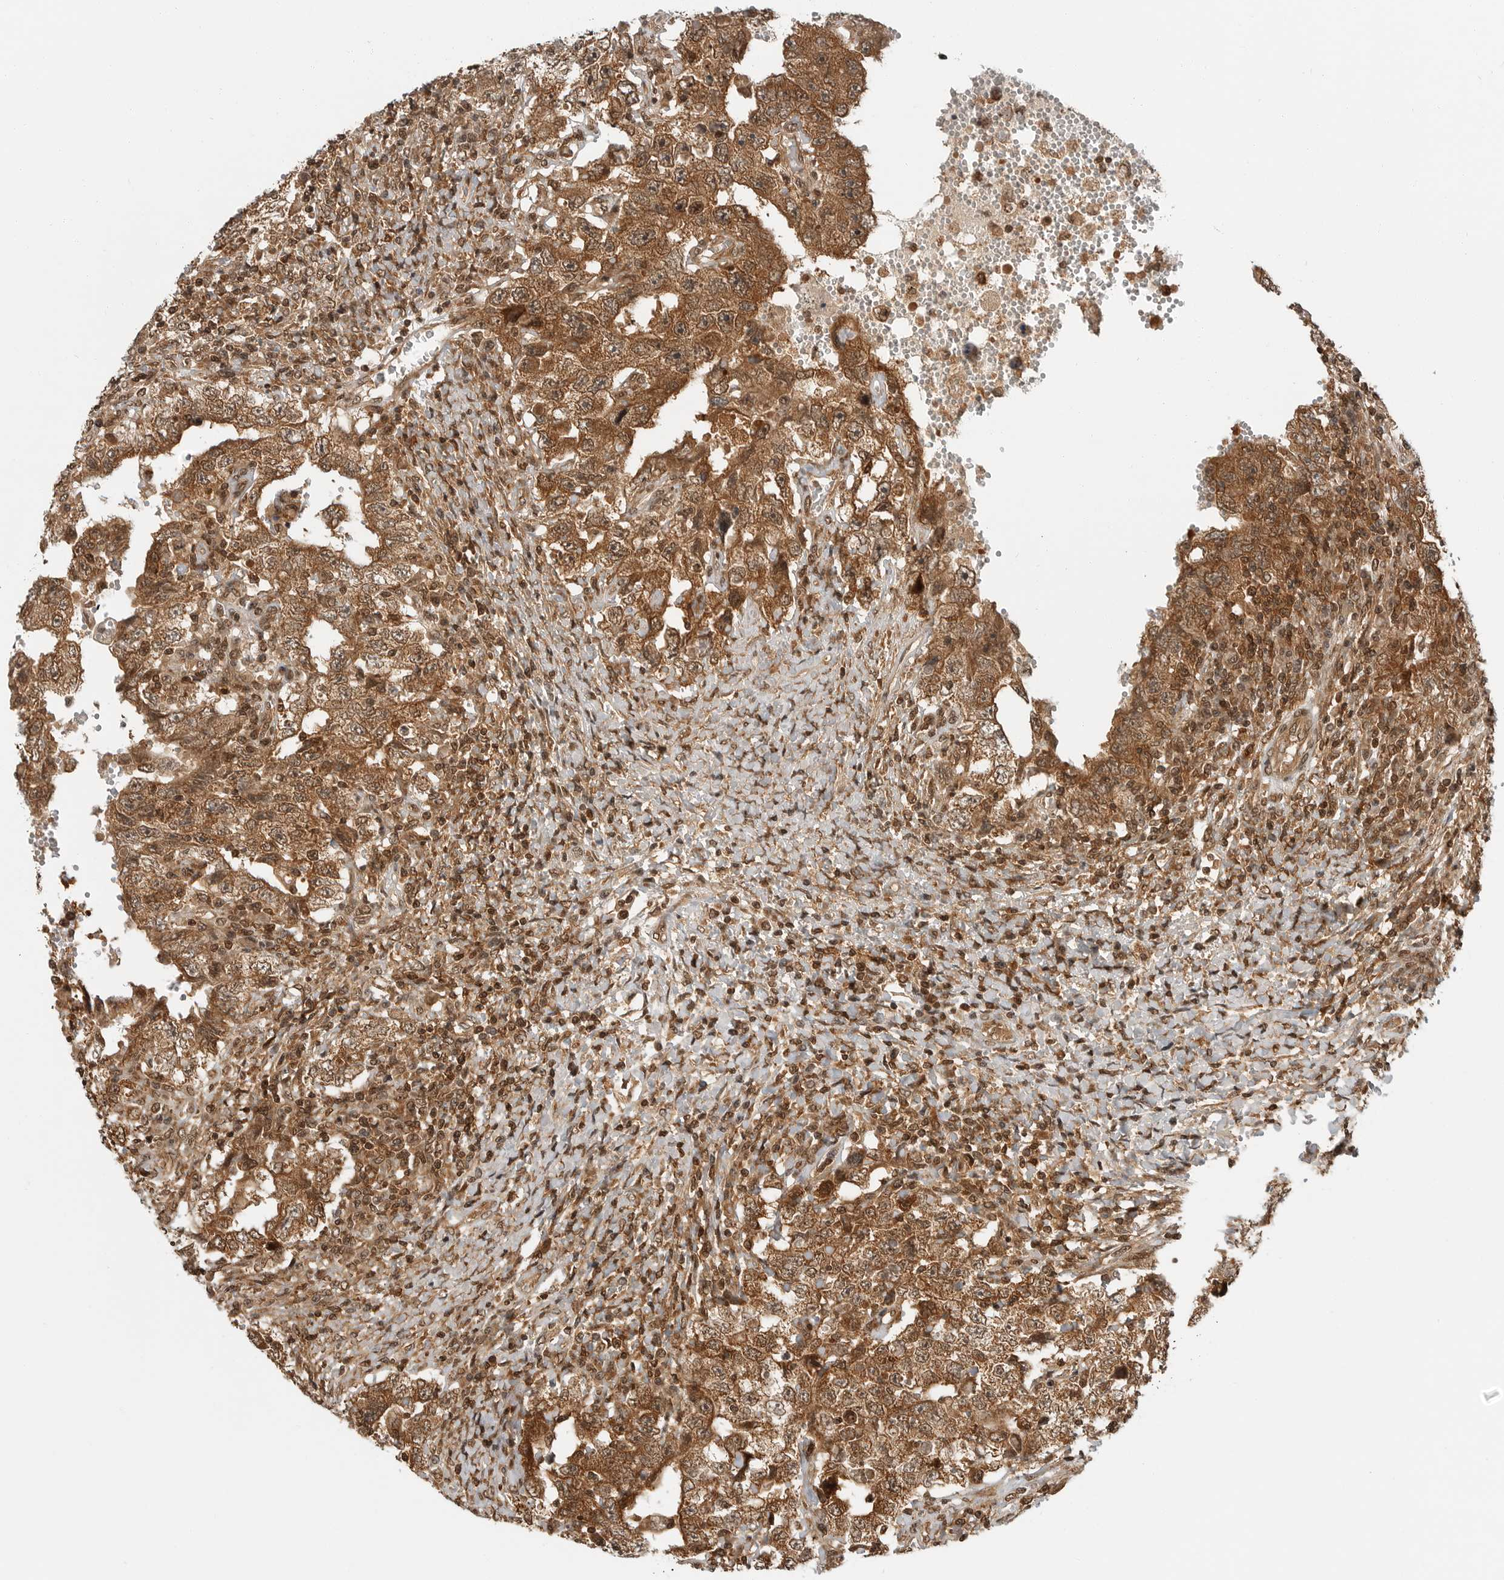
{"staining": {"intensity": "strong", "quantity": ">75%", "location": "cytoplasmic/membranous,nuclear"}, "tissue": "testis cancer", "cell_type": "Tumor cells", "image_type": "cancer", "snomed": [{"axis": "morphology", "description": "Carcinoma, Embryonal, NOS"}, {"axis": "topography", "description": "Testis"}], "caption": "This is a photomicrograph of immunohistochemistry (IHC) staining of testis embryonal carcinoma, which shows strong staining in the cytoplasmic/membranous and nuclear of tumor cells.", "gene": "SZRD1", "patient": {"sex": "male", "age": 26}}